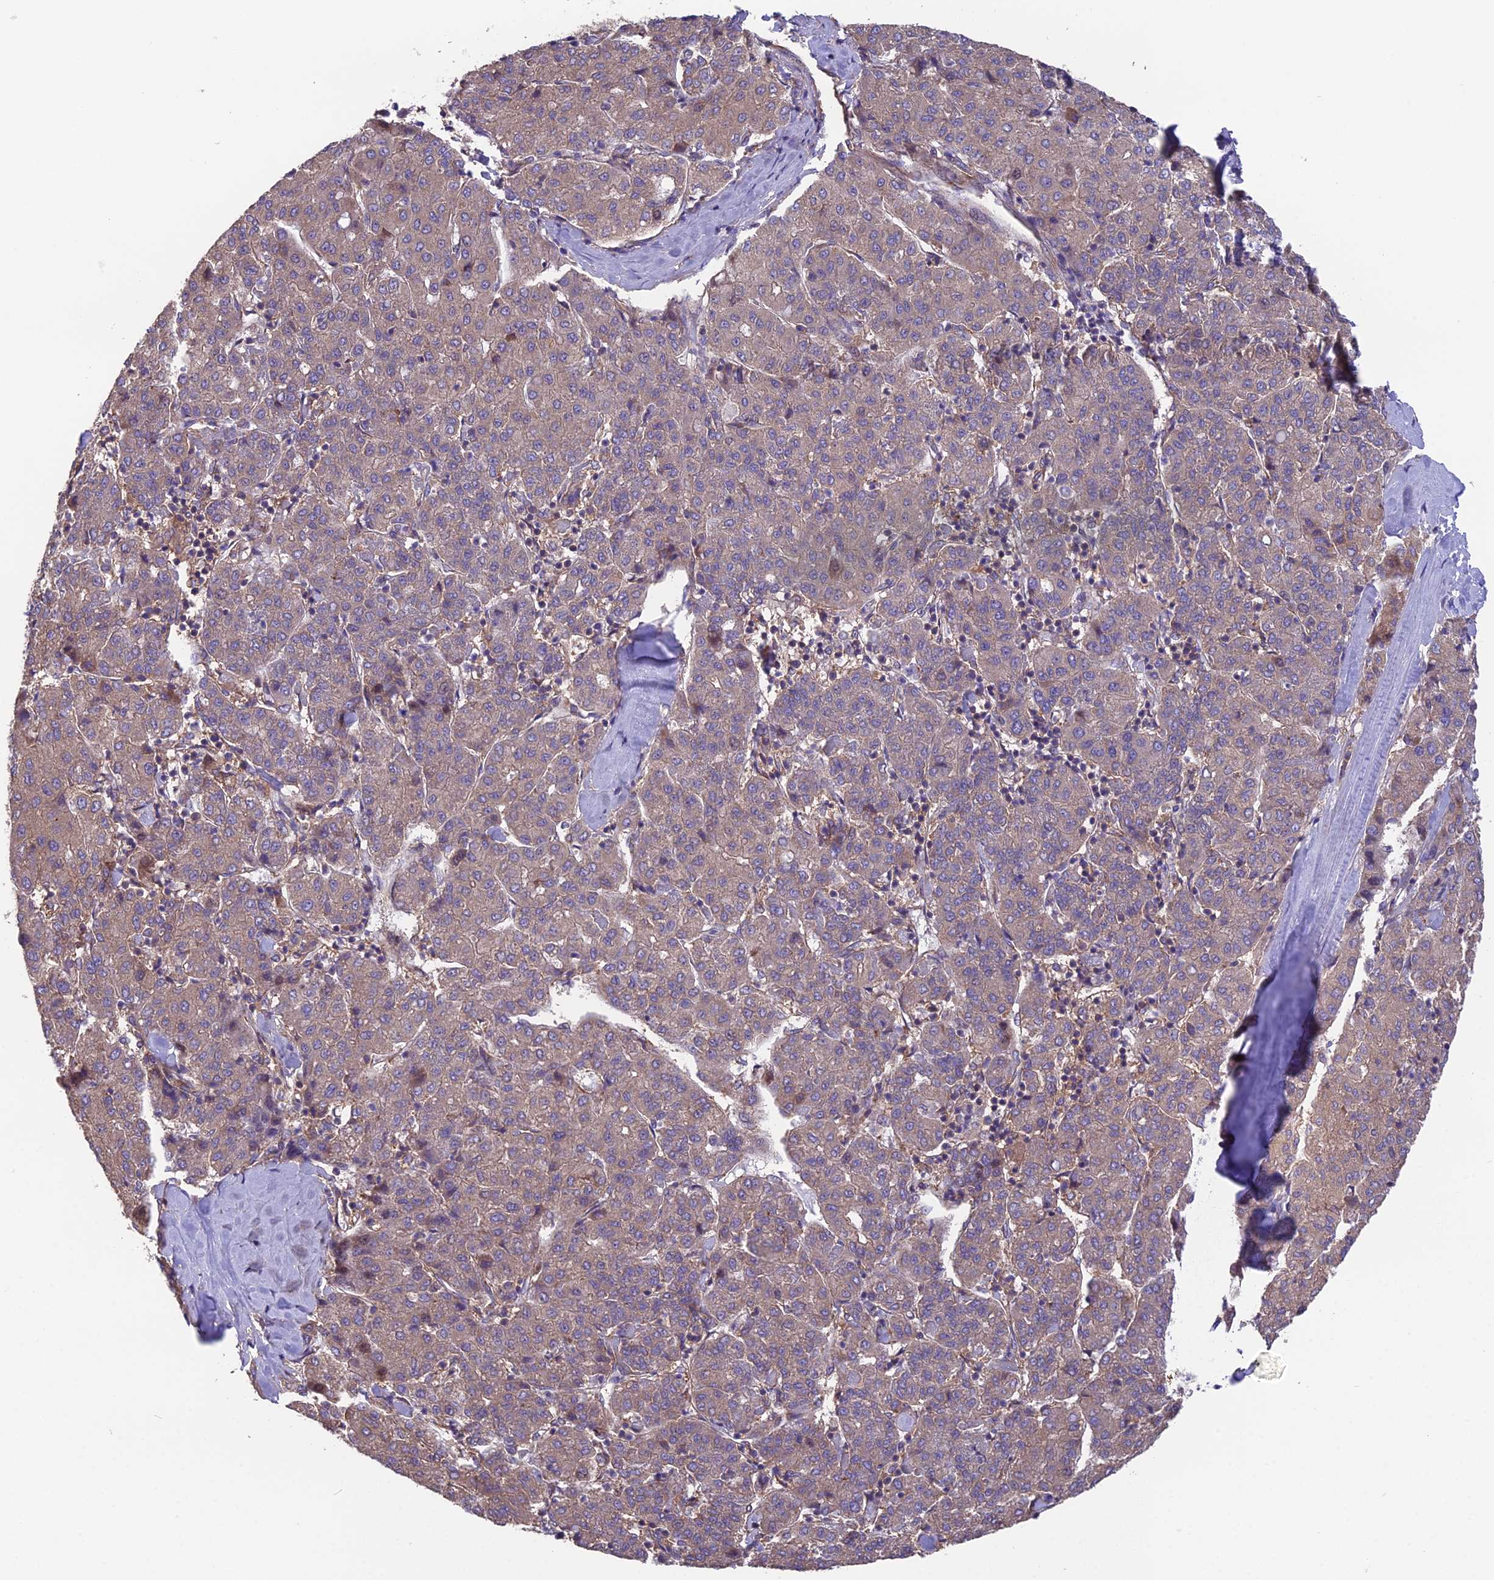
{"staining": {"intensity": "moderate", "quantity": ">75%", "location": "cytoplasmic/membranous"}, "tissue": "liver cancer", "cell_type": "Tumor cells", "image_type": "cancer", "snomed": [{"axis": "morphology", "description": "Carcinoma, Hepatocellular, NOS"}, {"axis": "topography", "description": "Liver"}], "caption": "Protein expression analysis of human liver cancer reveals moderate cytoplasmic/membranous staining in approximately >75% of tumor cells. (Brightfield microscopy of DAB IHC at high magnification).", "gene": "BLOC1S4", "patient": {"sex": "male", "age": 65}}